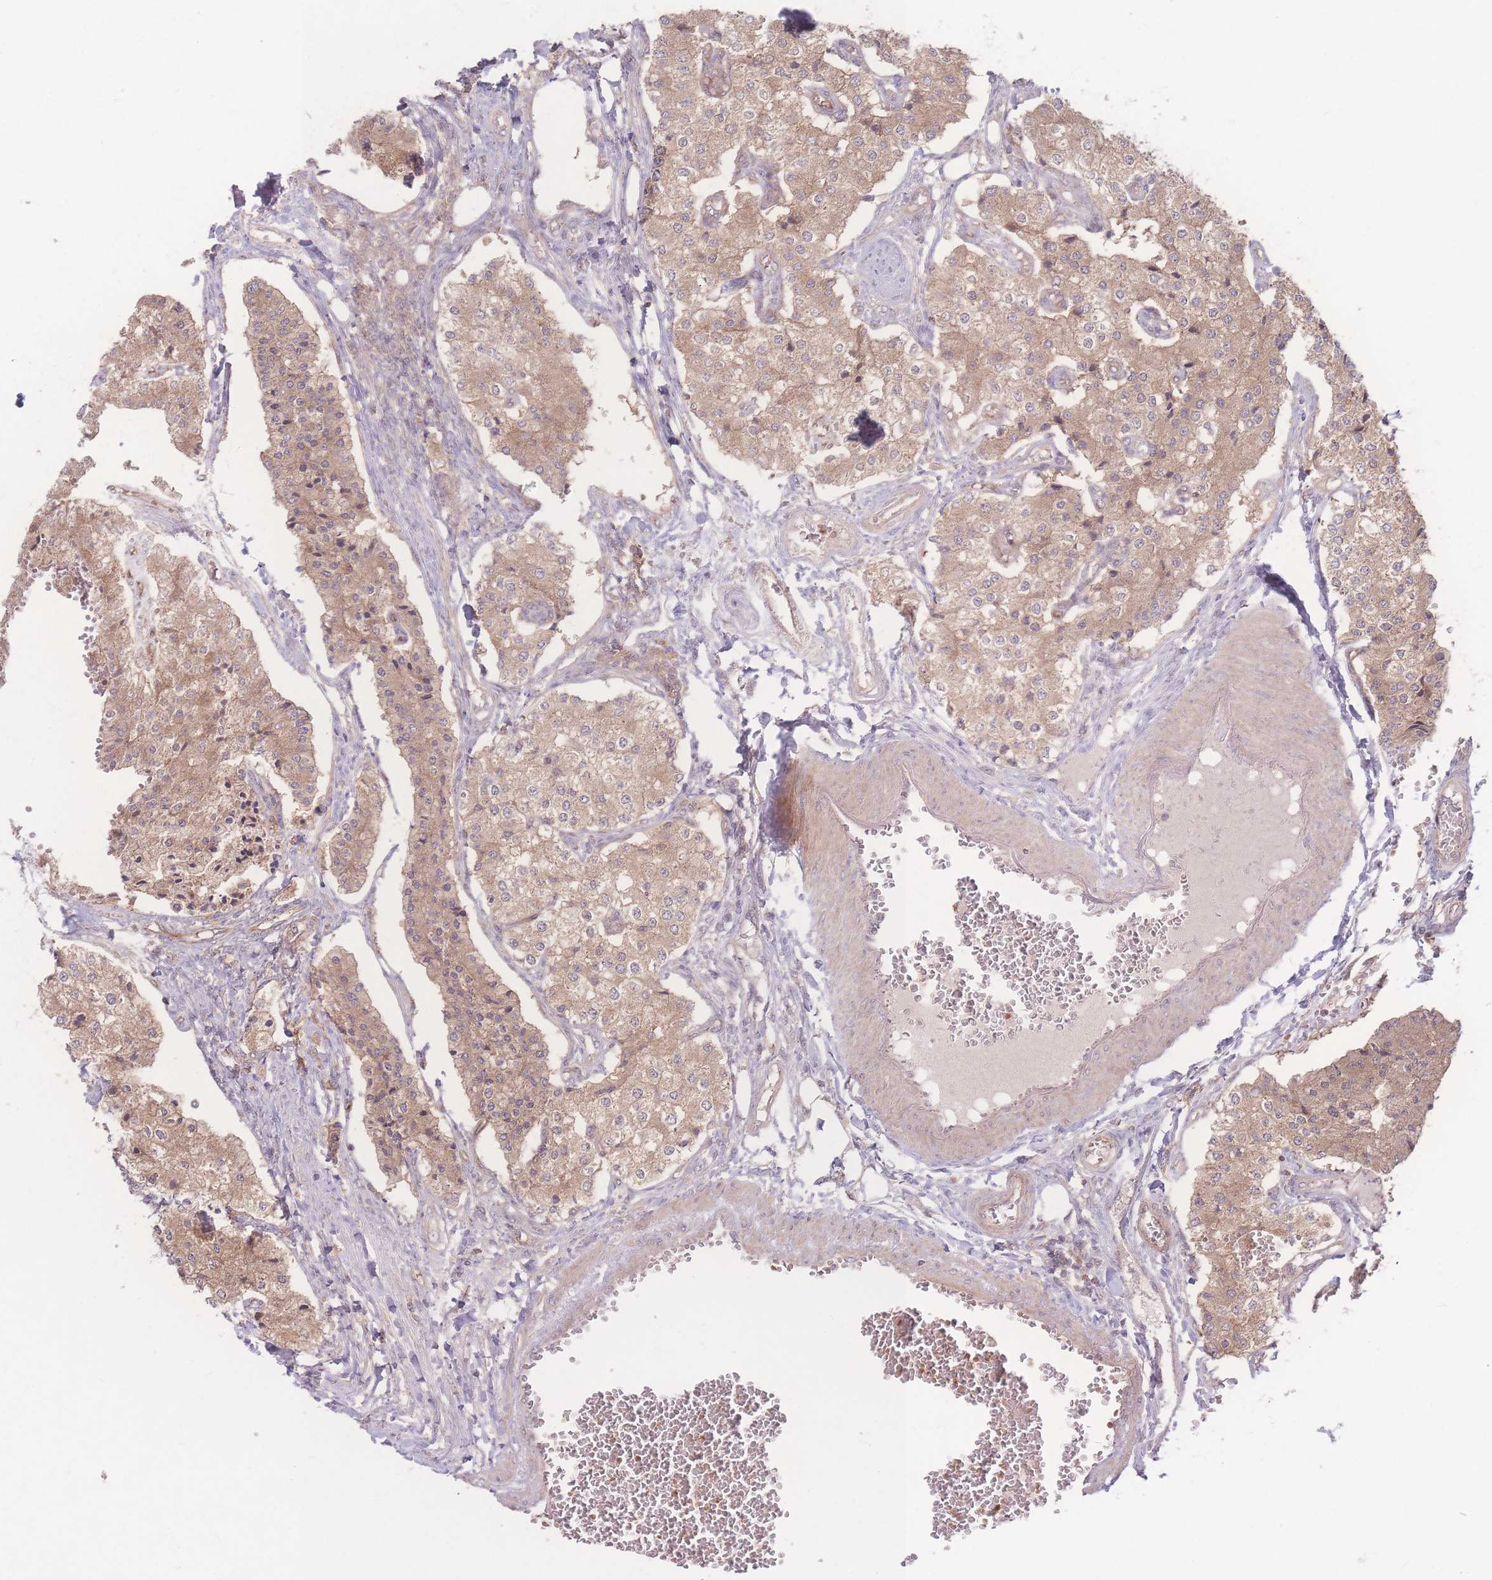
{"staining": {"intensity": "moderate", "quantity": ">75%", "location": "cytoplasmic/membranous"}, "tissue": "carcinoid", "cell_type": "Tumor cells", "image_type": "cancer", "snomed": [{"axis": "morphology", "description": "Carcinoid, malignant, NOS"}, {"axis": "topography", "description": "Colon"}], "caption": "IHC of carcinoid displays medium levels of moderate cytoplasmic/membranous expression in about >75% of tumor cells.", "gene": "INSR", "patient": {"sex": "female", "age": 52}}